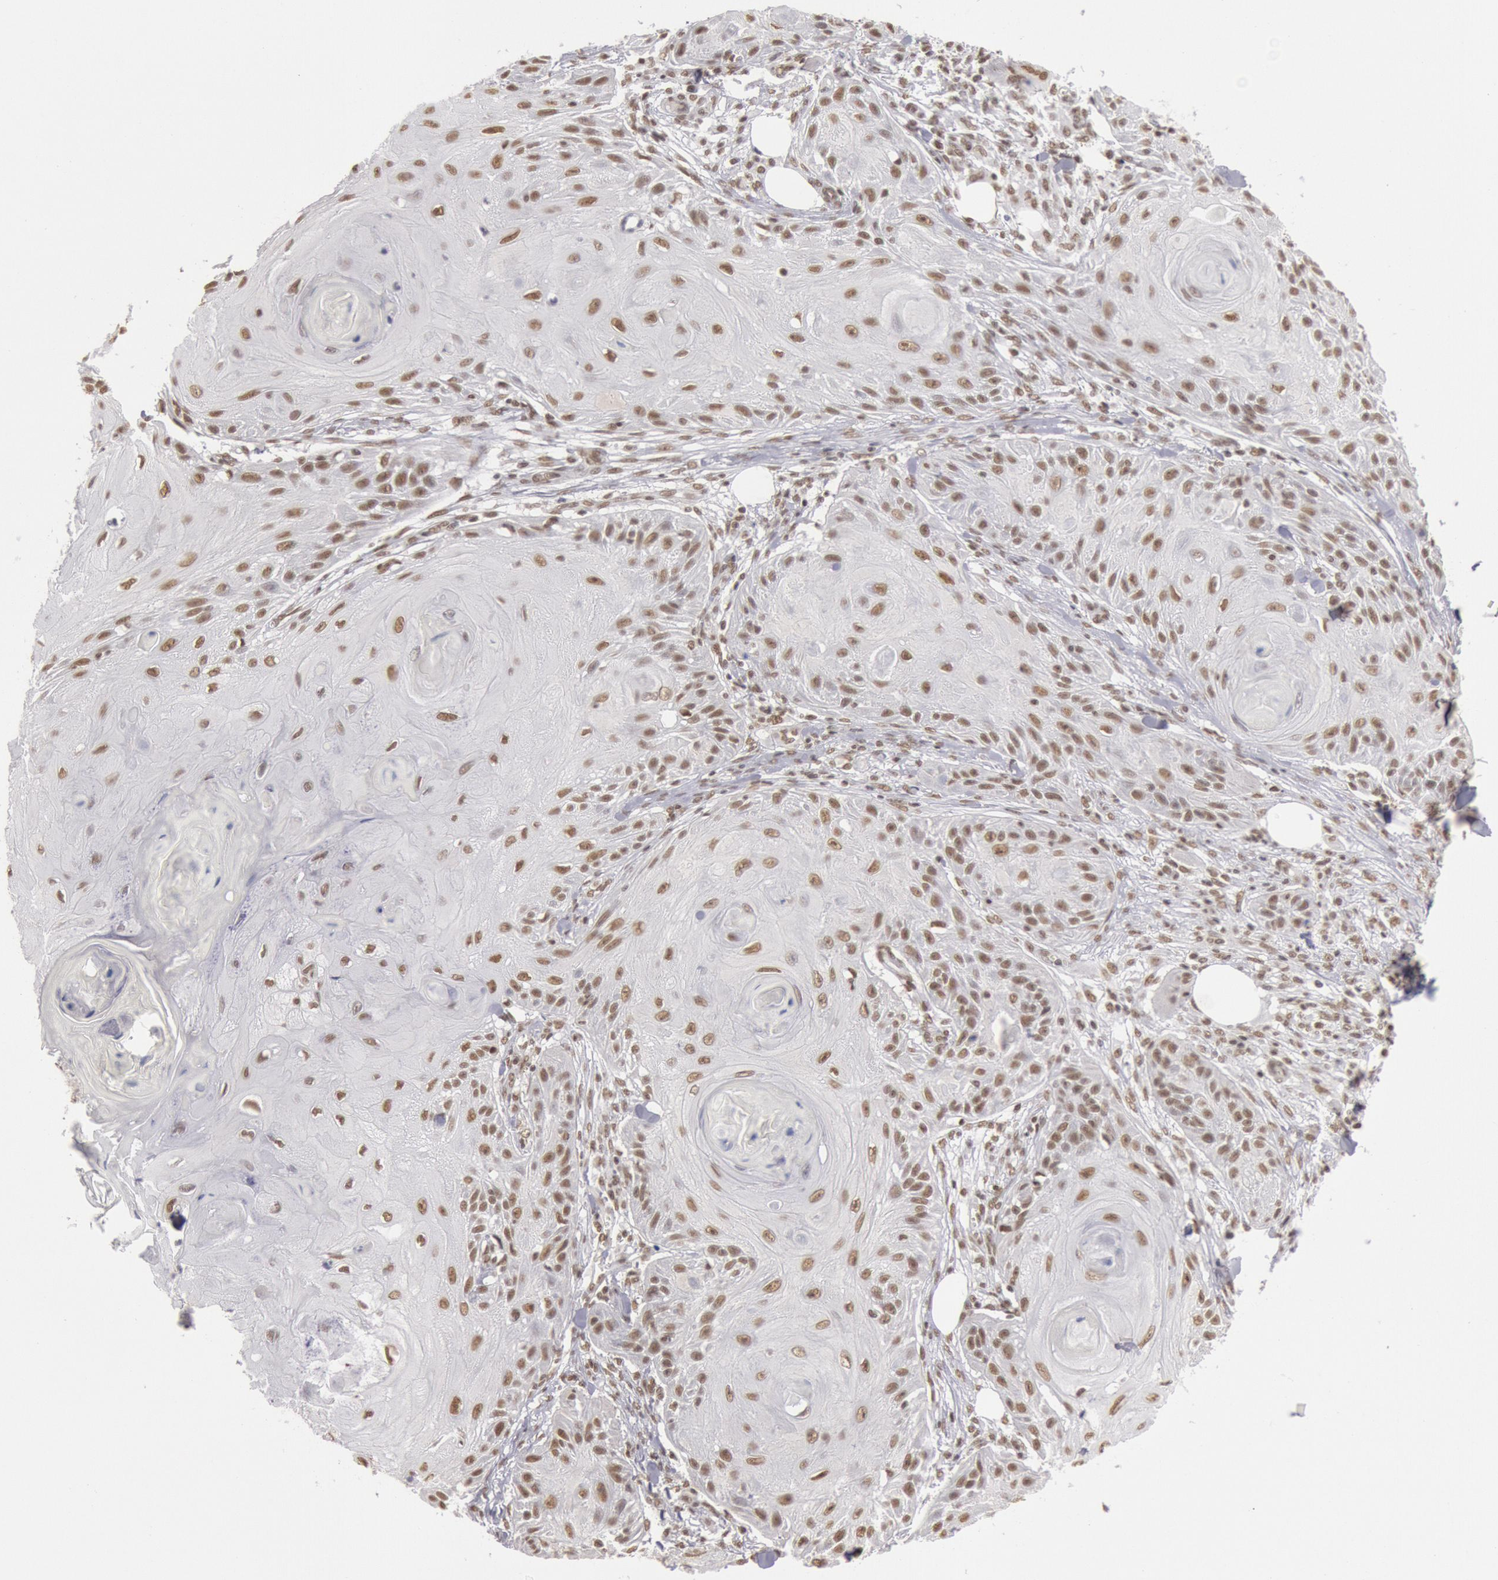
{"staining": {"intensity": "moderate", "quantity": ">75%", "location": "nuclear"}, "tissue": "skin cancer", "cell_type": "Tumor cells", "image_type": "cancer", "snomed": [{"axis": "morphology", "description": "Squamous cell carcinoma, NOS"}, {"axis": "topography", "description": "Skin"}], "caption": "Protein expression analysis of human skin cancer reveals moderate nuclear positivity in about >75% of tumor cells.", "gene": "ESS2", "patient": {"sex": "female", "age": 88}}